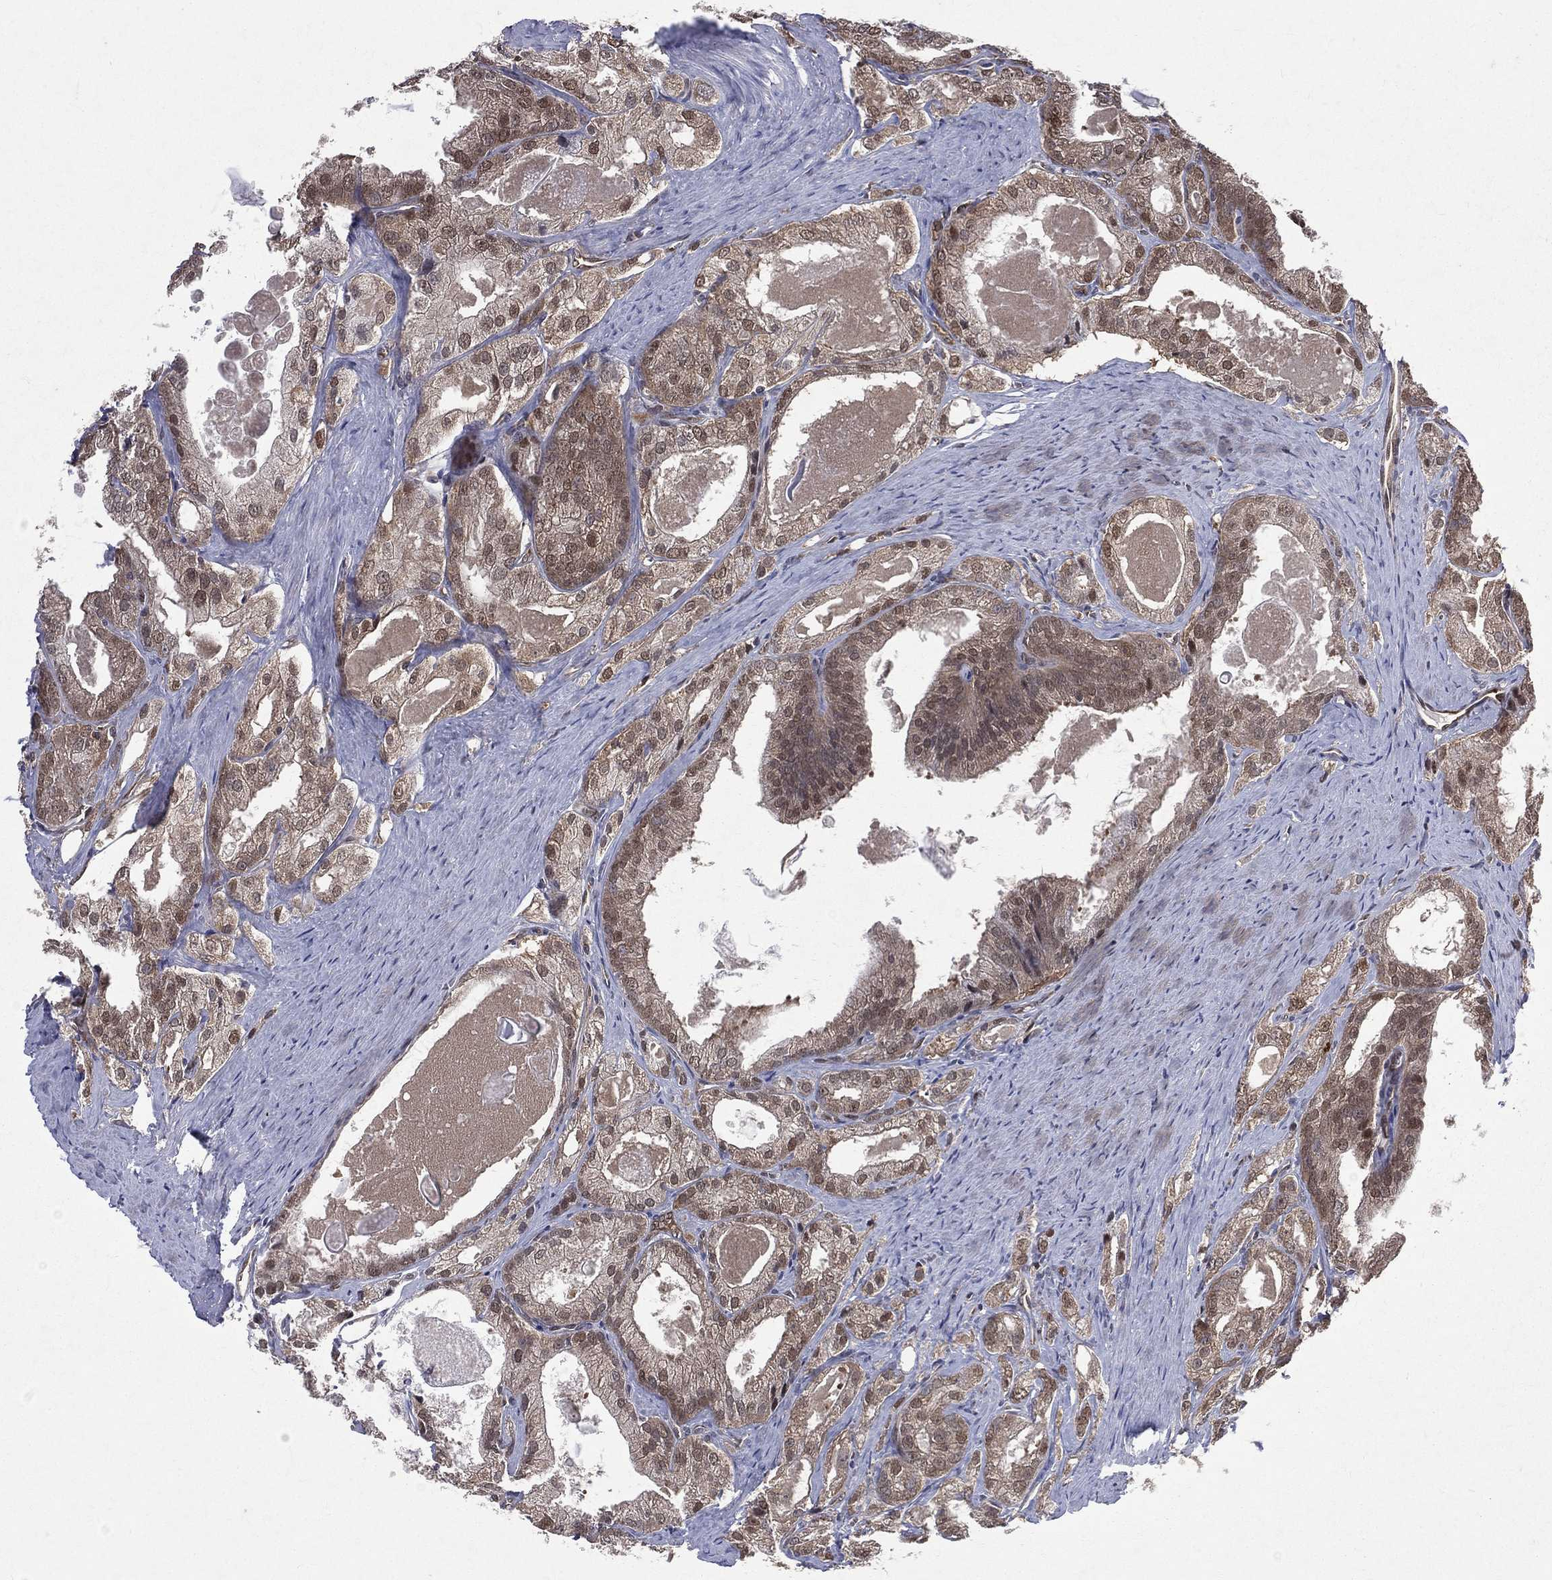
{"staining": {"intensity": "weak", "quantity": "25%-75%", "location": "cytoplasmic/membranous,nuclear"}, "tissue": "prostate cancer", "cell_type": "Tumor cells", "image_type": "cancer", "snomed": [{"axis": "morphology", "description": "Adenocarcinoma, NOS"}, {"axis": "morphology", "description": "Adenocarcinoma, High grade"}, {"axis": "topography", "description": "Prostate"}], "caption": "Immunohistochemical staining of prostate adenocarcinoma reveals weak cytoplasmic/membranous and nuclear protein positivity in approximately 25%-75% of tumor cells.", "gene": "GMPR2", "patient": {"sex": "male", "age": 70}}